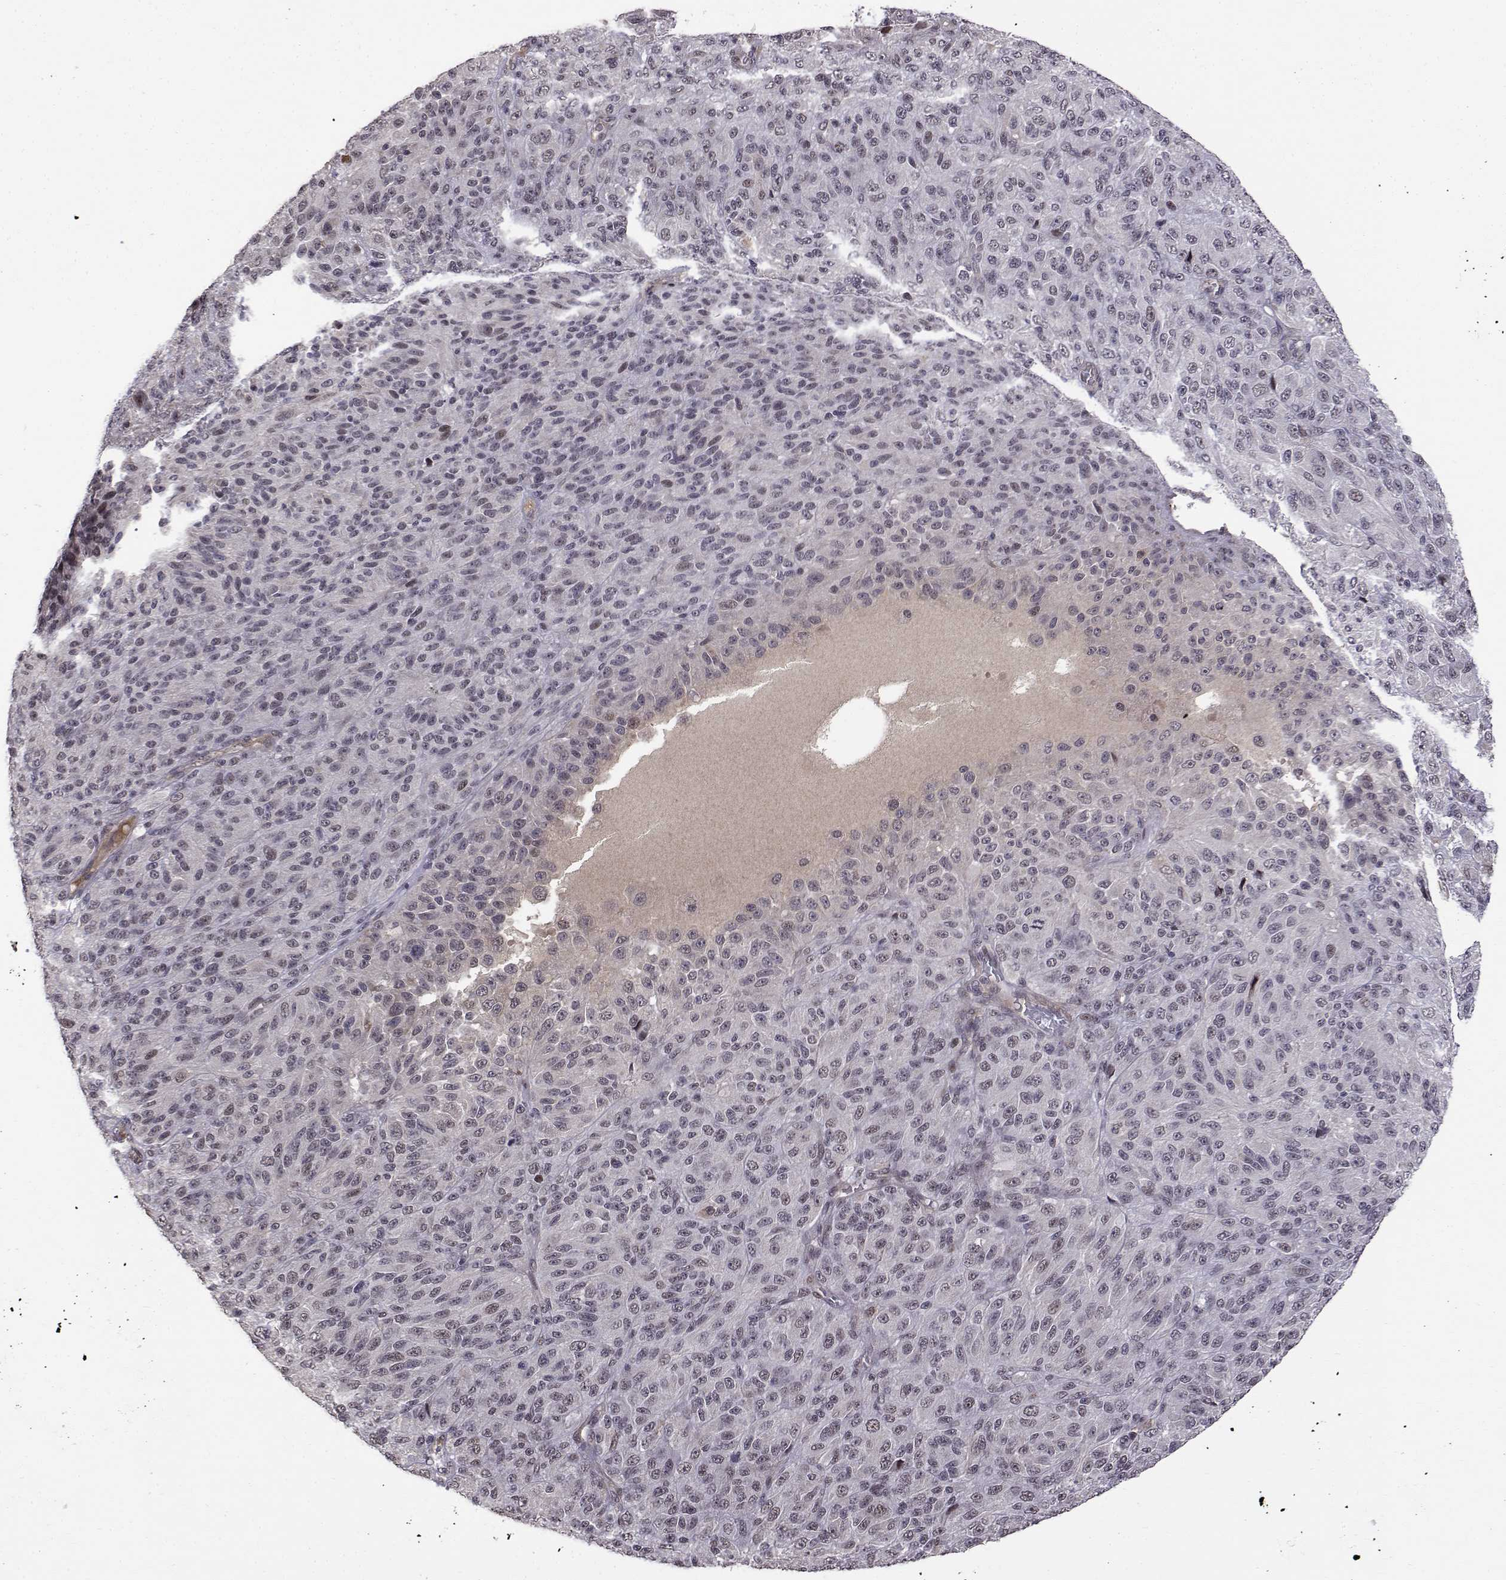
{"staining": {"intensity": "negative", "quantity": "none", "location": "none"}, "tissue": "melanoma", "cell_type": "Tumor cells", "image_type": "cancer", "snomed": [{"axis": "morphology", "description": "Malignant melanoma, Metastatic site"}, {"axis": "topography", "description": "Brain"}], "caption": "IHC histopathology image of human melanoma stained for a protein (brown), which displays no staining in tumor cells. (Brightfield microscopy of DAB (3,3'-diaminobenzidine) IHC at high magnification).", "gene": "ITGA7", "patient": {"sex": "female", "age": 56}}